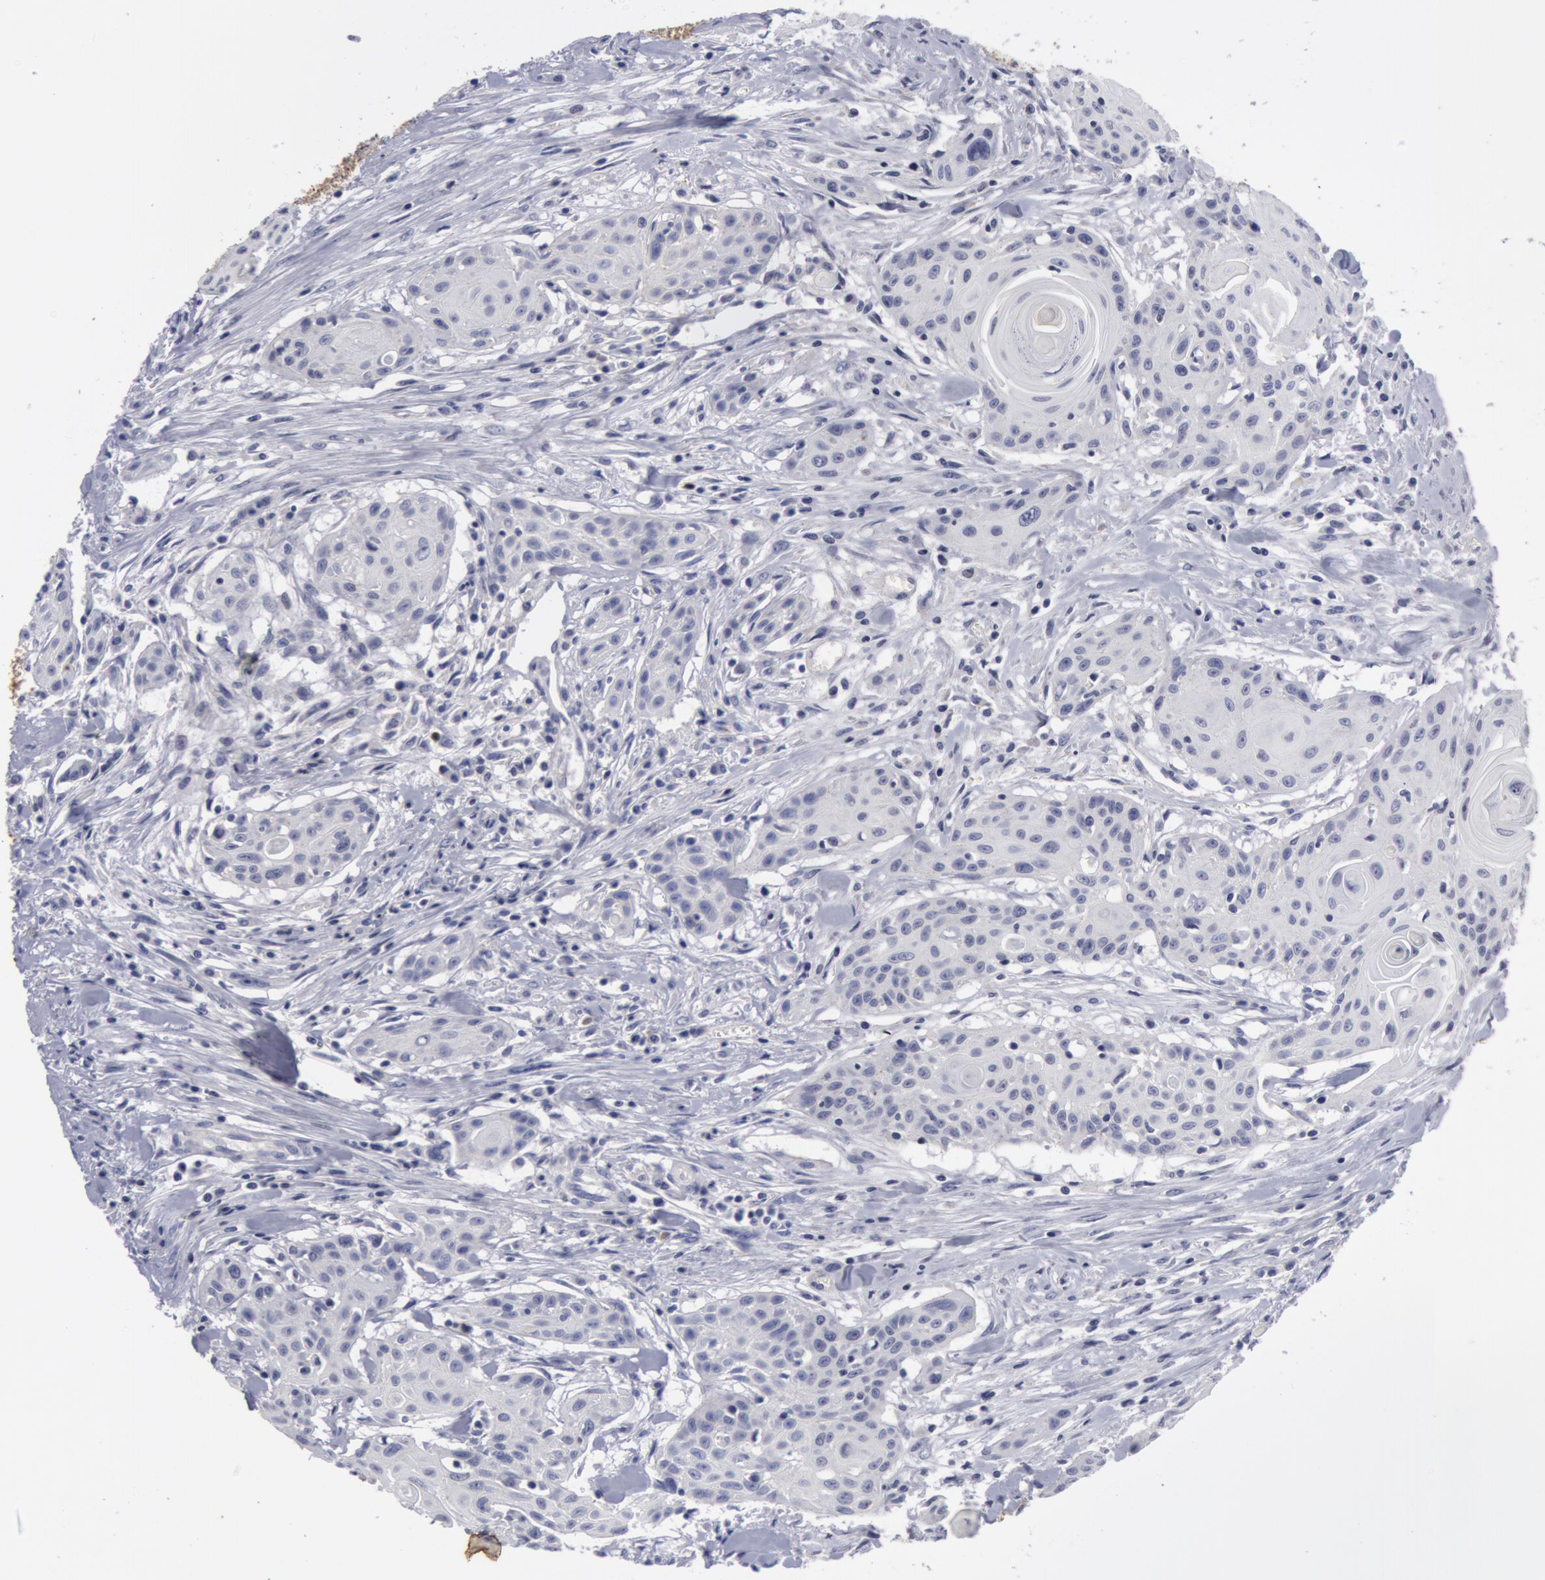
{"staining": {"intensity": "negative", "quantity": "none", "location": "none"}, "tissue": "head and neck cancer", "cell_type": "Tumor cells", "image_type": "cancer", "snomed": [{"axis": "morphology", "description": "Squamous cell carcinoma, NOS"}, {"axis": "morphology", "description": "Squamous cell carcinoma, metastatic, NOS"}, {"axis": "topography", "description": "Lymph node"}, {"axis": "topography", "description": "Salivary gland"}, {"axis": "topography", "description": "Head-Neck"}], "caption": "The photomicrograph displays no staining of tumor cells in head and neck cancer (squamous cell carcinoma).", "gene": "NLGN4X", "patient": {"sex": "female", "age": 74}}